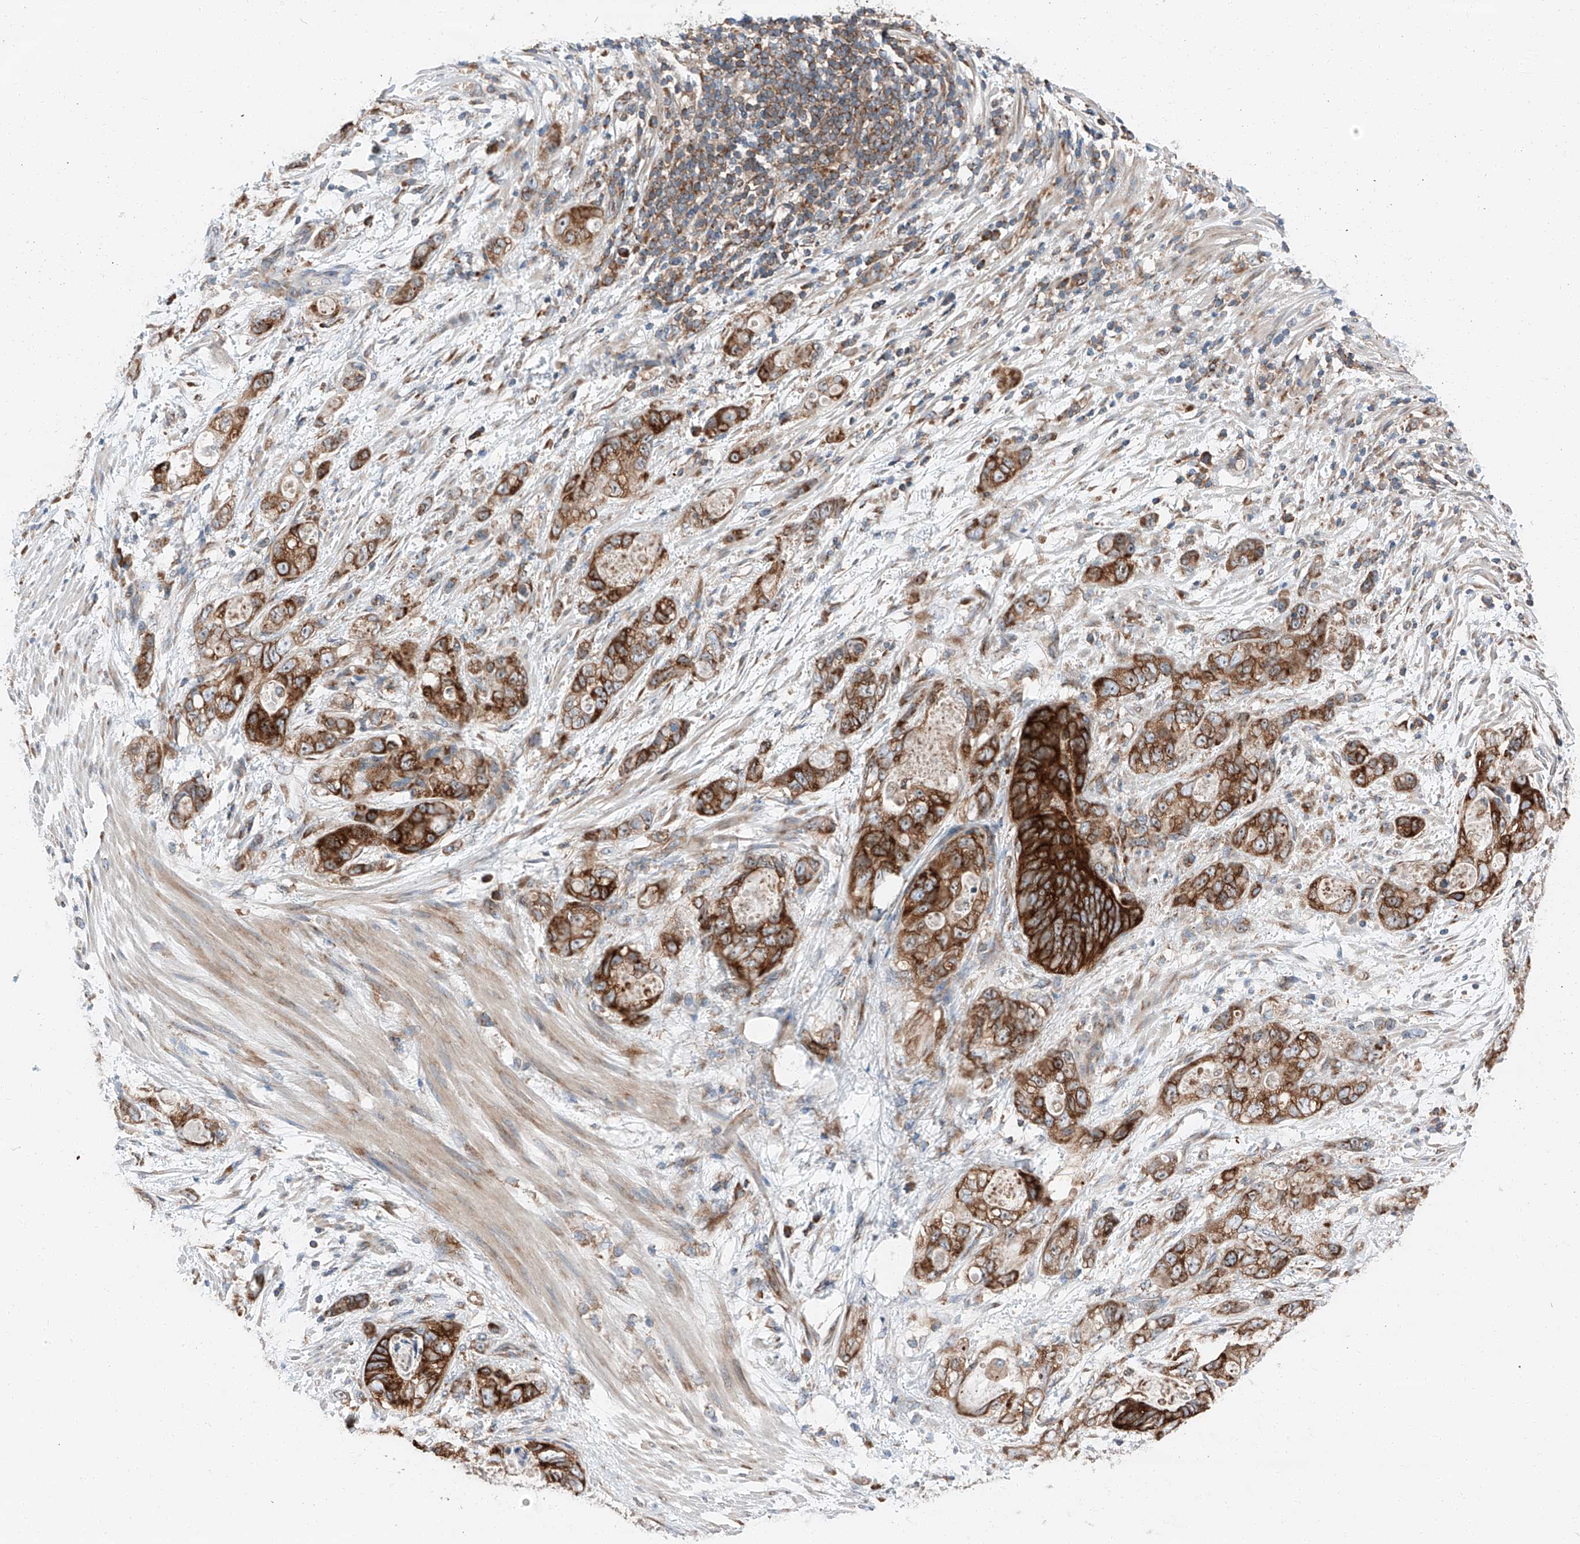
{"staining": {"intensity": "strong", "quantity": ">75%", "location": "cytoplasmic/membranous"}, "tissue": "stomach cancer", "cell_type": "Tumor cells", "image_type": "cancer", "snomed": [{"axis": "morphology", "description": "Normal tissue, NOS"}, {"axis": "morphology", "description": "Adenocarcinoma, NOS"}, {"axis": "topography", "description": "Stomach"}], "caption": "Protein positivity by immunohistochemistry (IHC) displays strong cytoplasmic/membranous staining in approximately >75% of tumor cells in adenocarcinoma (stomach). (DAB (3,3'-diaminobenzidine) IHC with brightfield microscopy, high magnification).", "gene": "ZC3H15", "patient": {"sex": "female", "age": 89}}